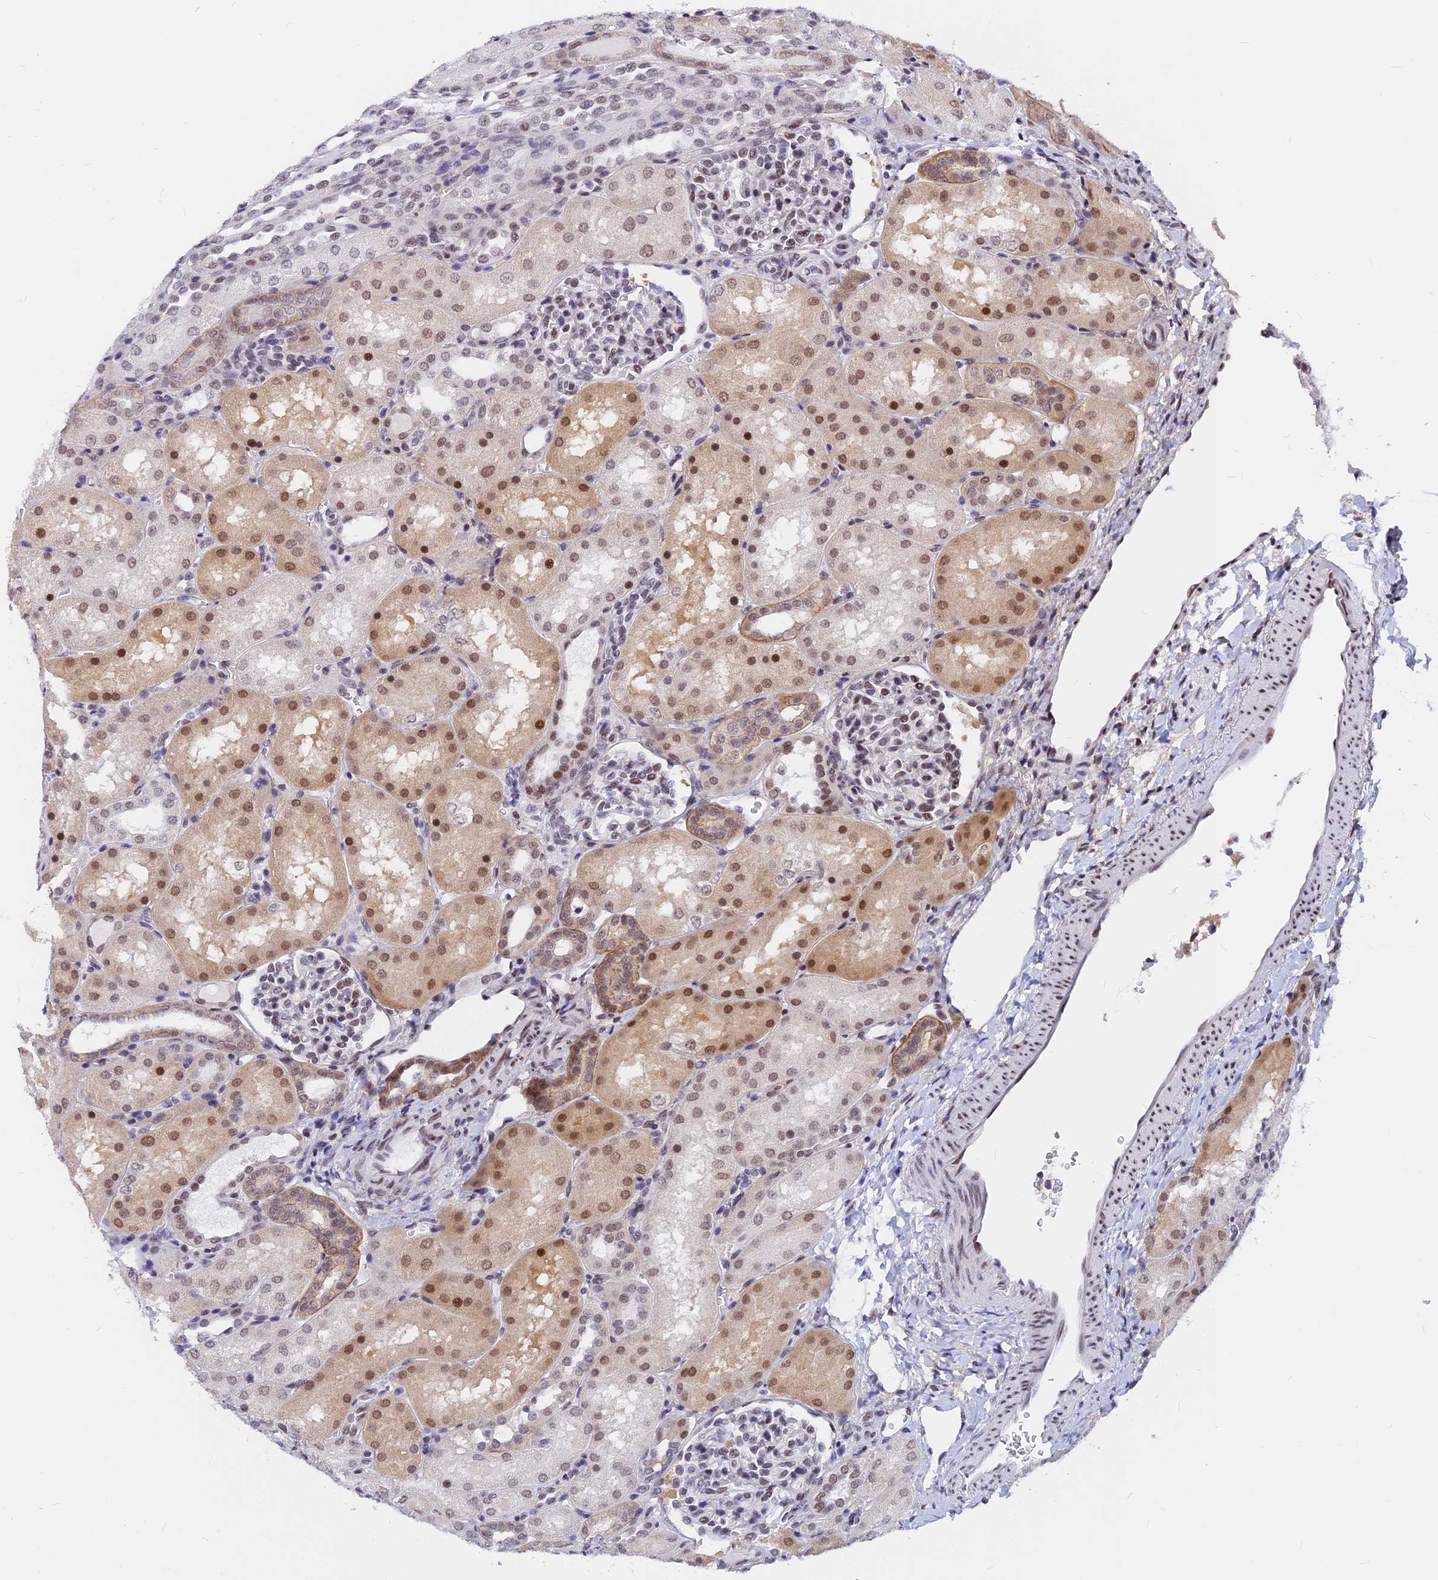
{"staining": {"intensity": "moderate", "quantity": "25%-75%", "location": "nuclear"}, "tissue": "kidney", "cell_type": "Cells in glomeruli", "image_type": "normal", "snomed": [{"axis": "morphology", "description": "Normal tissue, NOS"}, {"axis": "topography", "description": "Kidney"}], "caption": "Protein analysis of benign kidney shows moderate nuclear staining in about 25%-75% of cells in glomeruli. (DAB (3,3'-diaminobenzidine) IHC with brightfield microscopy, high magnification).", "gene": "KCTD13", "patient": {"sex": "male", "age": 1}}